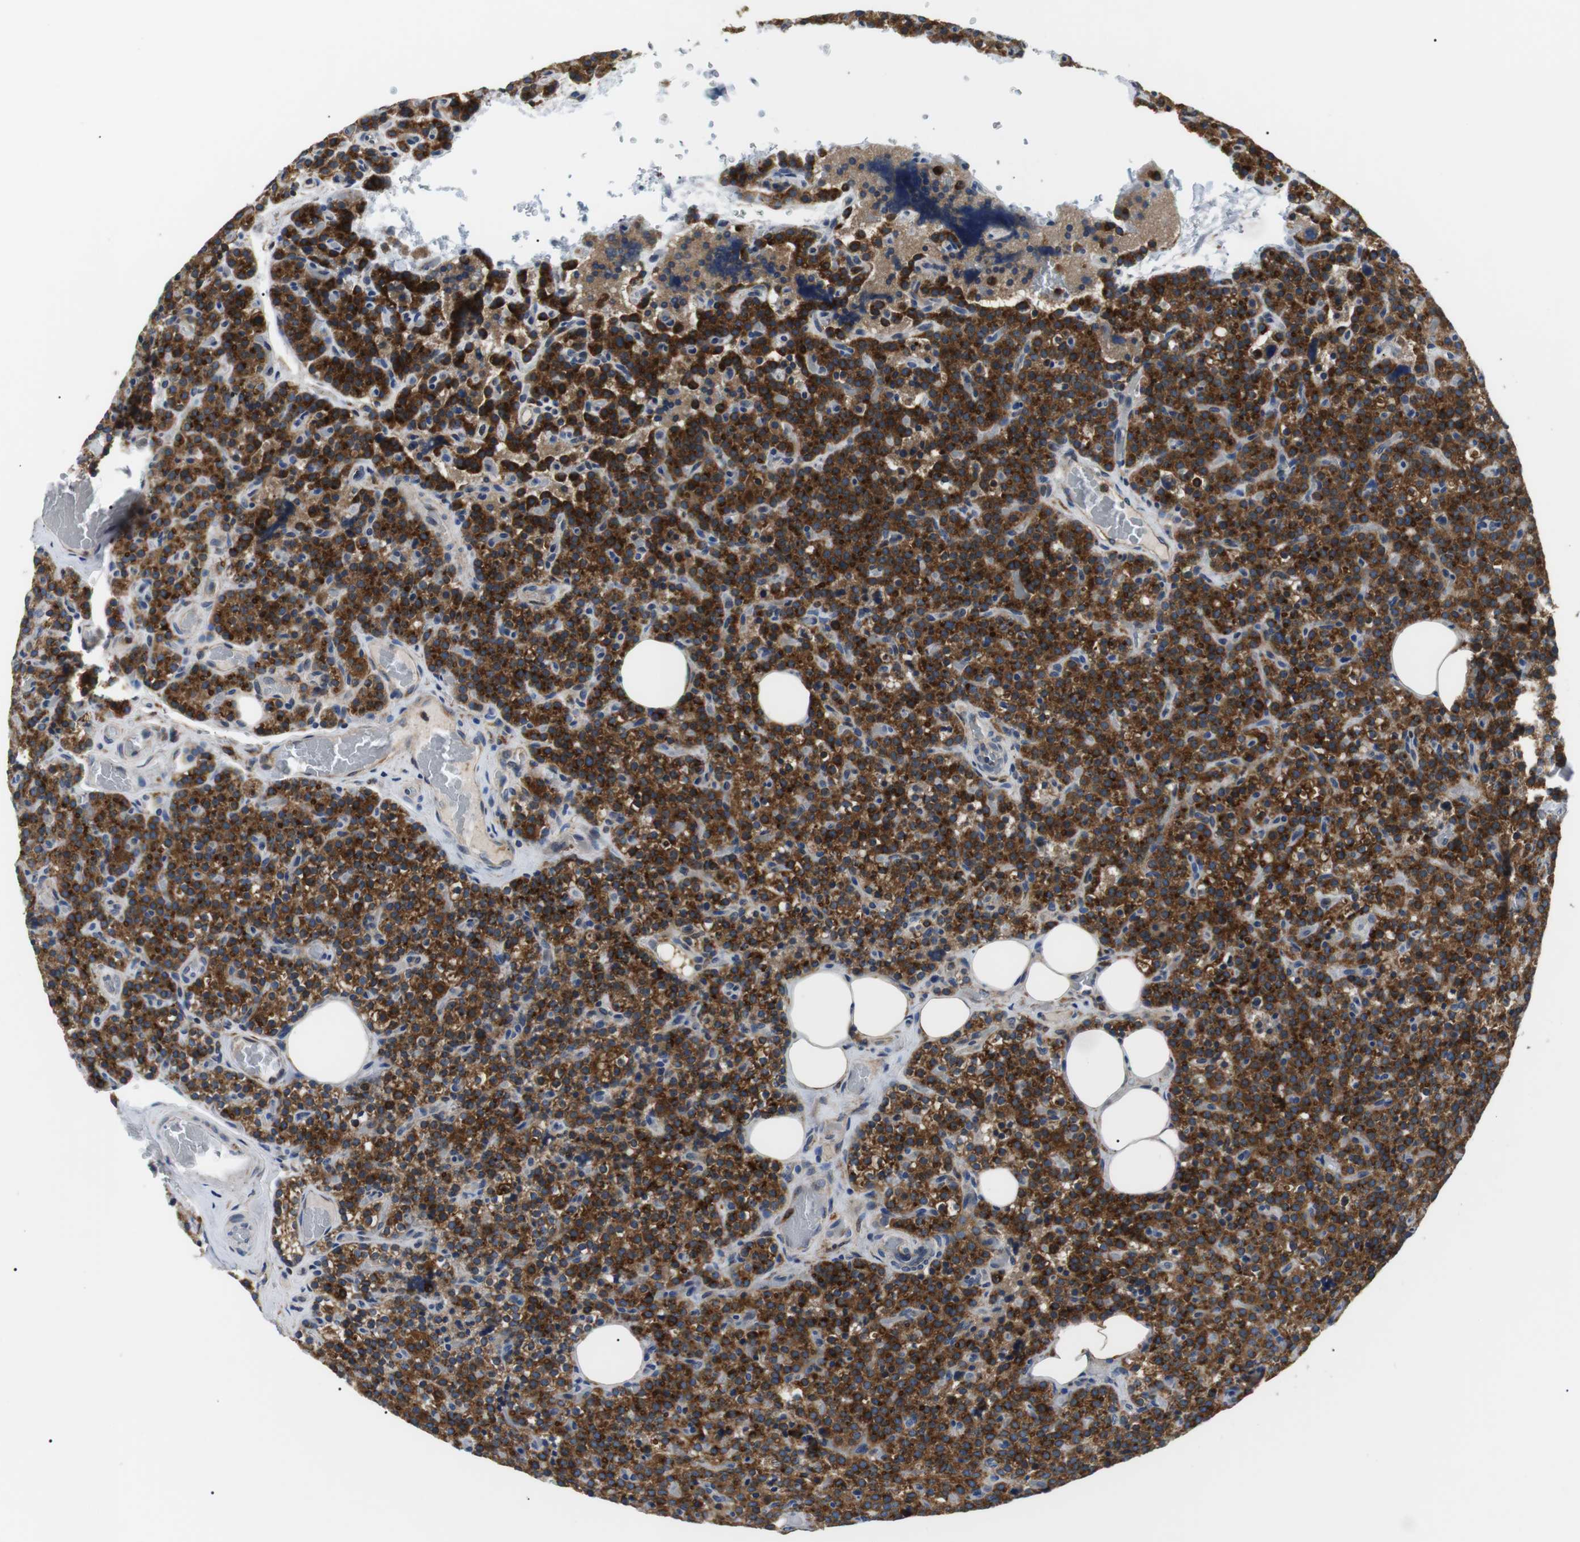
{"staining": {"intensity": "strong", "quantity": ">75%", "location": "cytoplasmic/membranous"}, "tissue": "parathyroid gland", "cell_type": "Glandular cells", "image_type": "normal", "snomed": [{"axis": "morphology", "description": "Normal tissue, NOS"}, {"axis": "topography", "description": "Parathyroid gland"}], "caption": "Protein expression by immunohistochemistry (IHC) shows strong cytoplasmic/membranous staining in approximately >75% of glandular cells in normal parathyroid gland.", "gene": "RAB9A", "patient": {"sex": "female", "age": 47}}